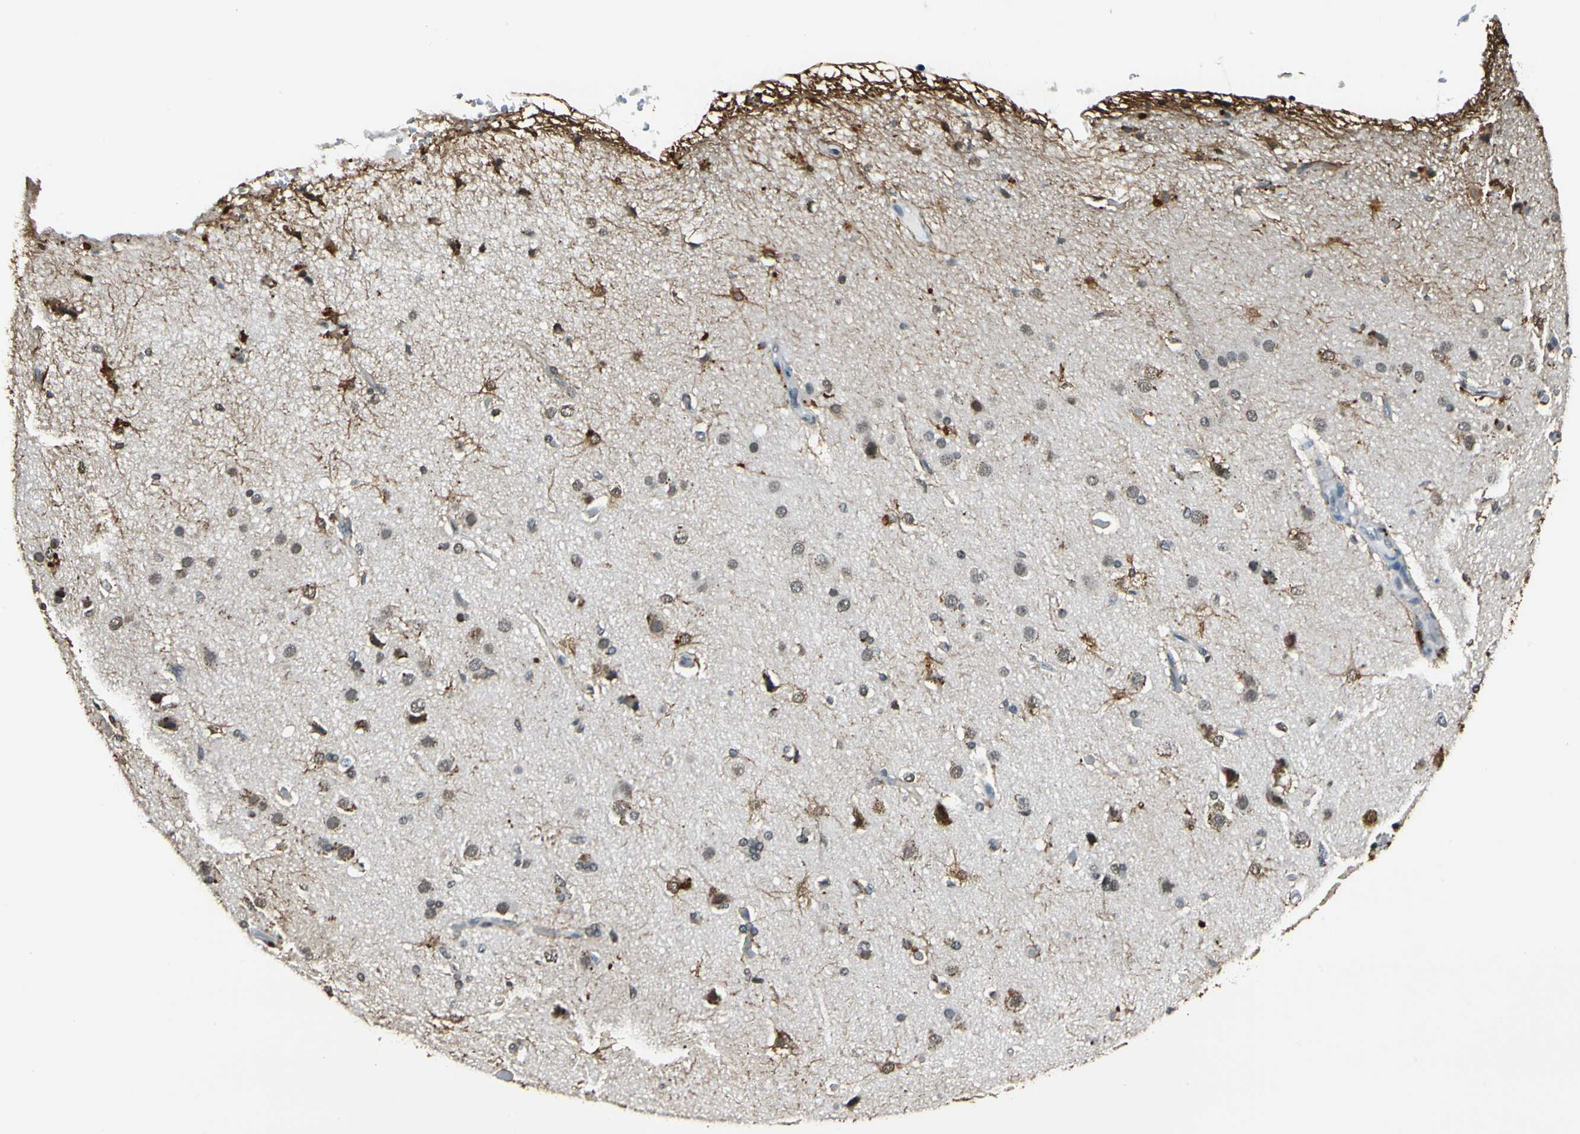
{"staining": {"intensity": "negative", "quantity": "none", "location": "none"}, "tissue": "cerebral cortex", "cell_type": "Endothelial cells", "image_type": "normal", "snomed": [{"axis": "morphology", "description": "Normal tissue, NOS"}, {"axis": "morphology", "description": "Glioma, malignant, High grade"}, {"axis": "topography", "description": "Cerebral cortex"}], "caption": "Immunohistochemistry image of unremarkable cerebral cortex: human cerebral cortex stained with DAB (3,3'-diaminobenzidine) reveals no significant protein positivity in endothelial cells. (Stains: DAB IHC with hematoxylin counter stain, Microscopy: brightfield microscopy at high magnification).", "gene": "FANCG", "patient": {"sex": "male", "age": 77}}